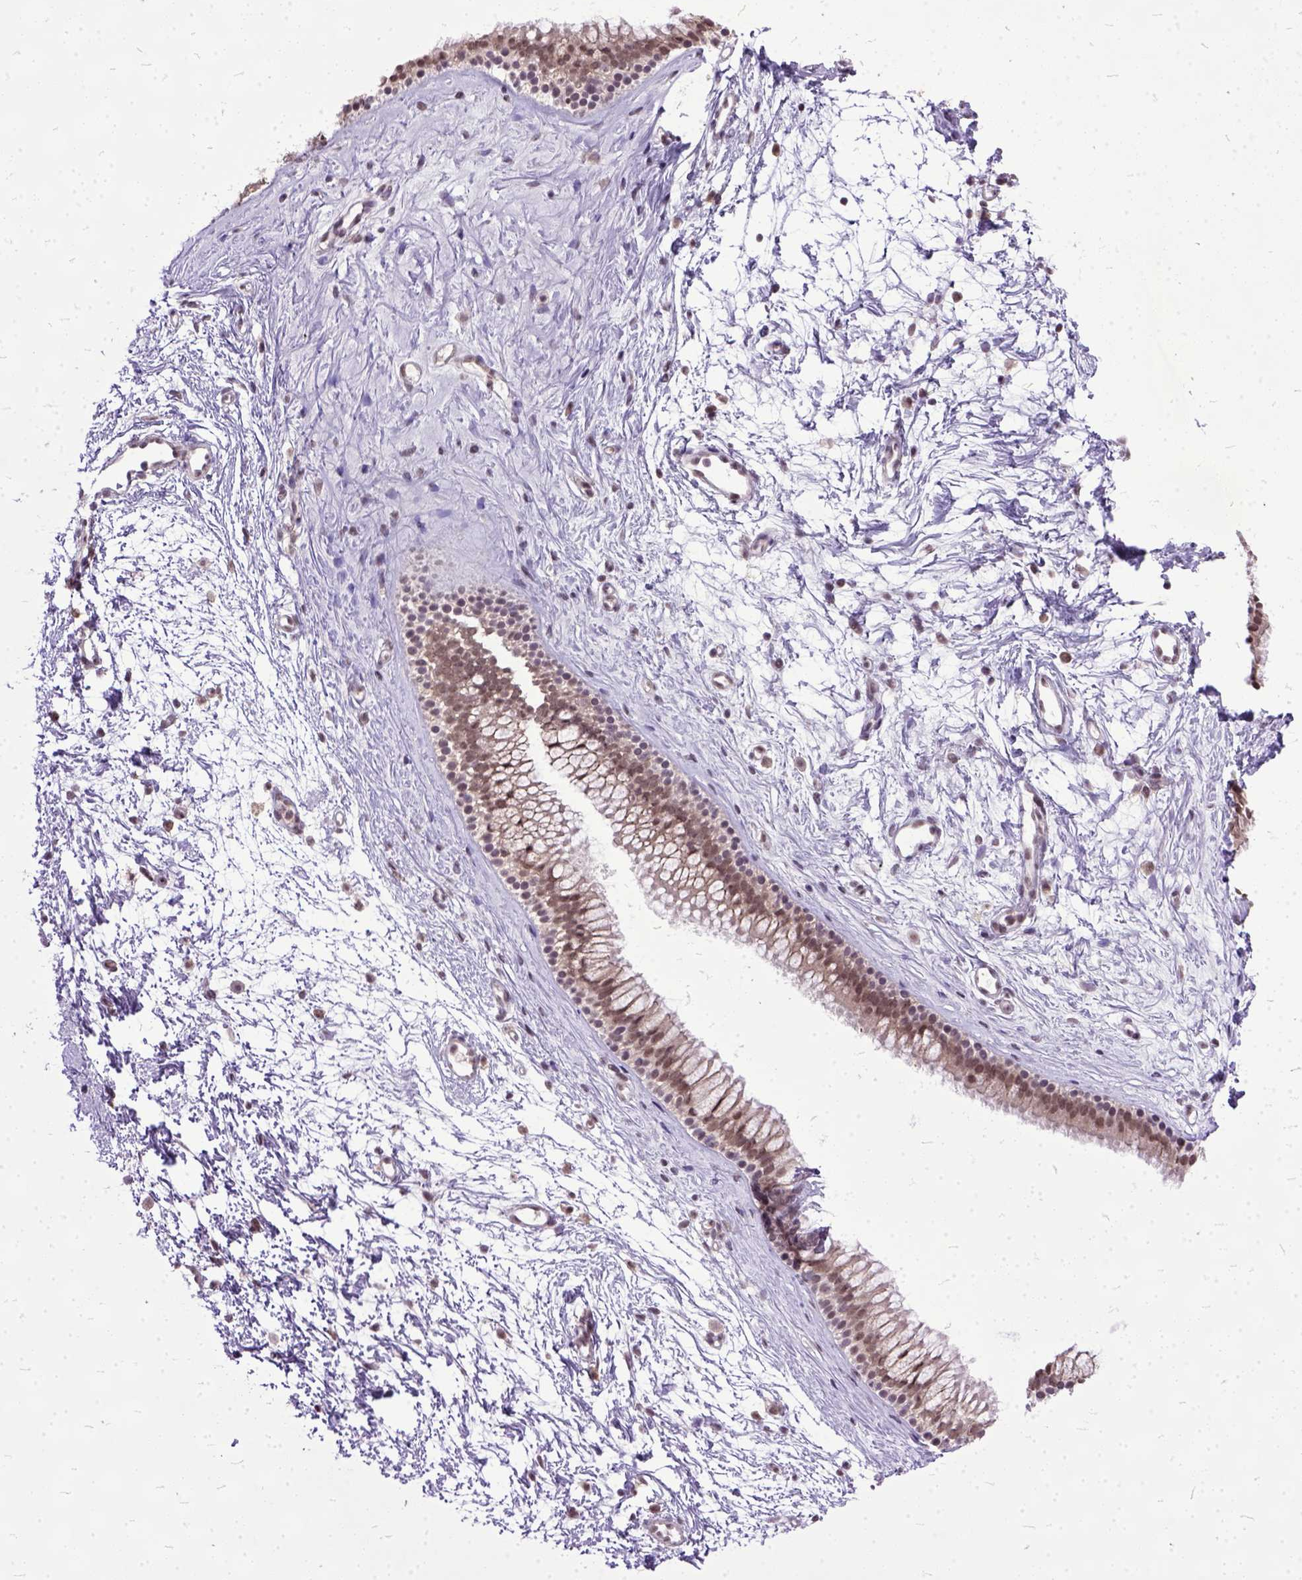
{"staining": {"intensity": "moderate", "quantity": ">75%", "location": "cytoplasmic/membranous,nuclear"}, "tissue": "nasopharynx", "cell_type": "Respiratory epithelial cells", "image_type": "normal", "snomed": [{"axis": "morphology", "description": "Normal tissue, NOS"}, {"axis": "topography", "description": "Nasopharynx"}], "caption": "Immunohistochemical staining of benign nasopharynx shows moderate cytoplasmic/membranous,nuclear protein expression in approximately >75% of respiratory epithelial cells.", "gene": "ORC5", "patient": {"sex": "male", "age": 58}}